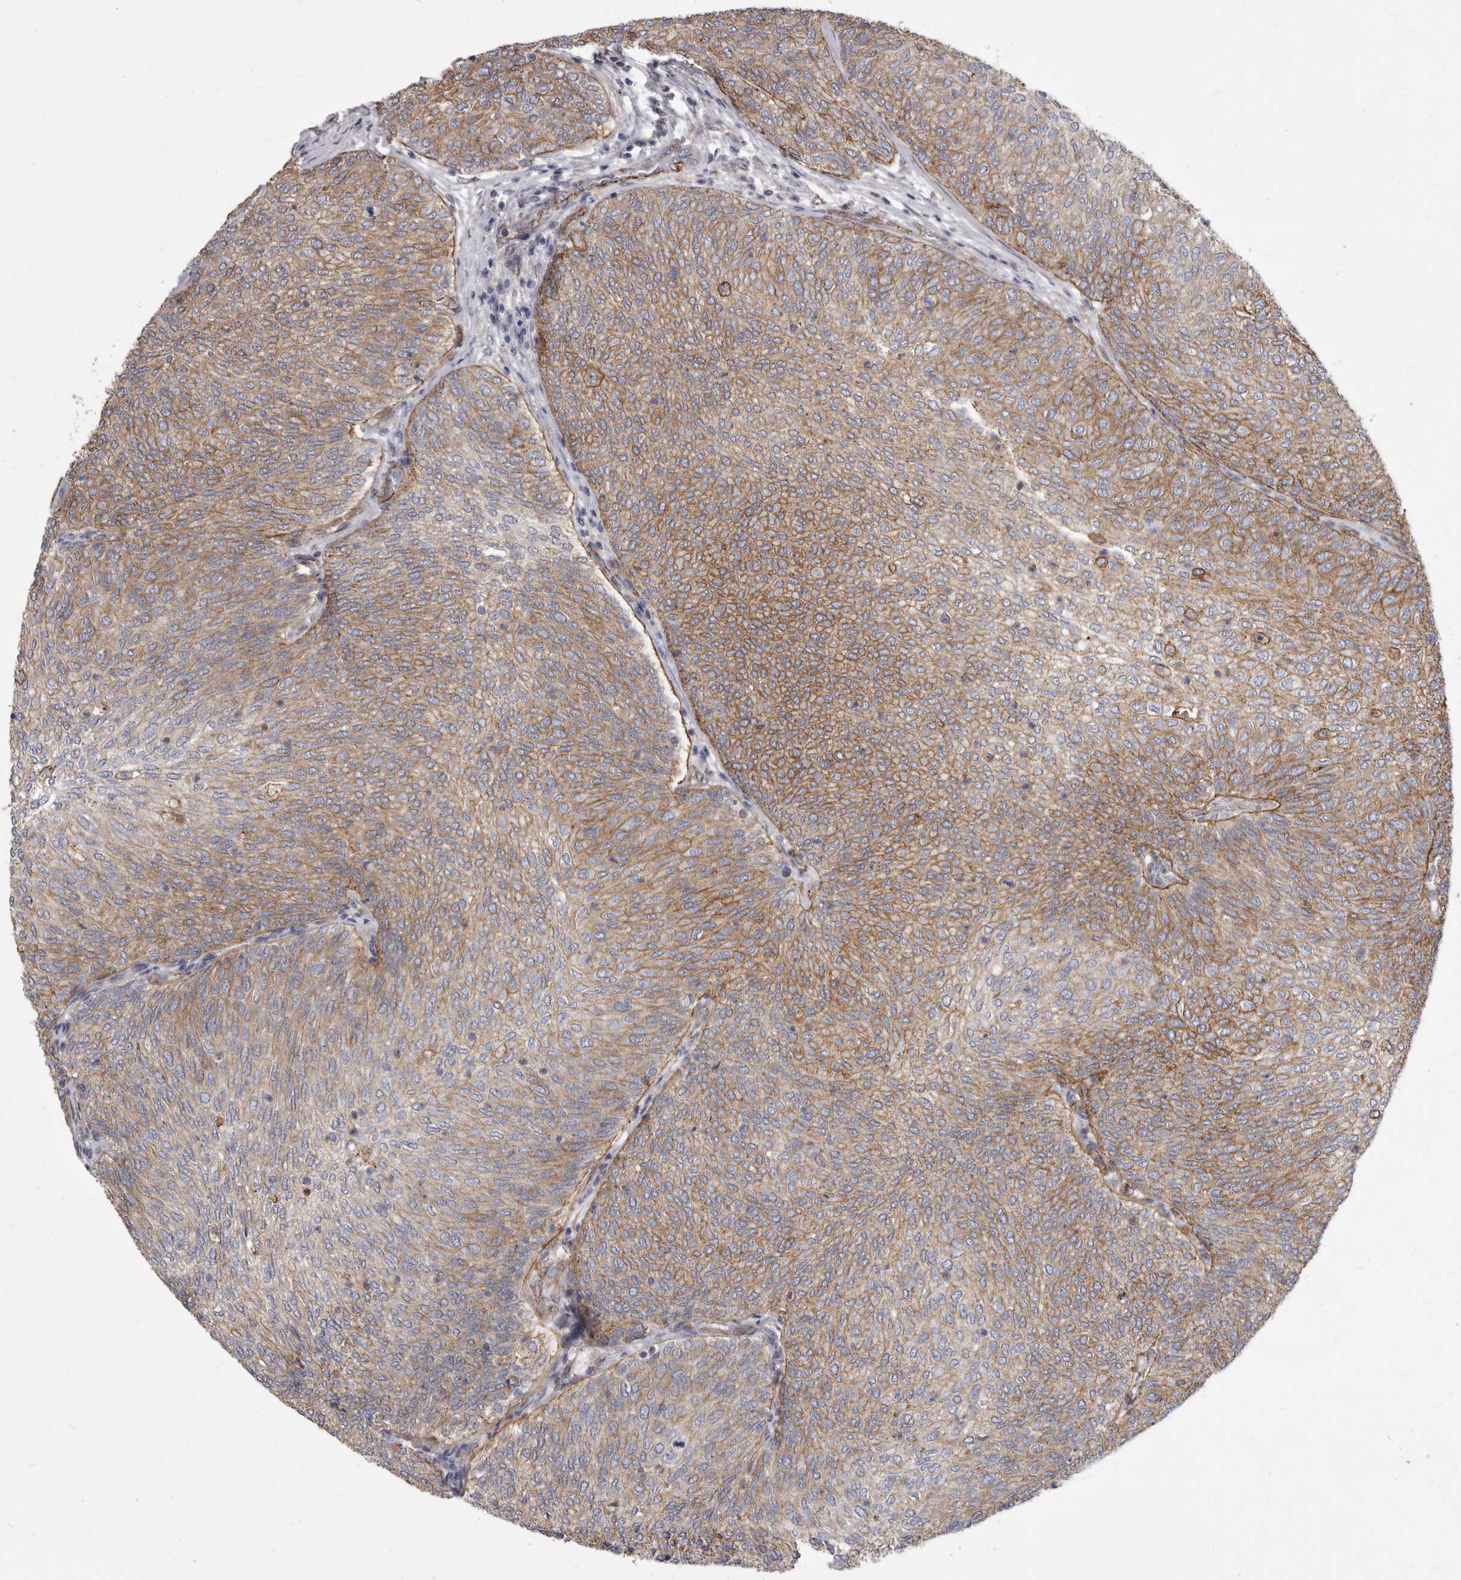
{"staining": {"intensity": "moderate", "quantity": ">75%", "location": "cytoplasmic/membranous"}, "tissue": "urothelial cancer", "cell_type": "Tumor cells", "image_type": "cancer", "snomed": [{"axis": "morphology", "description": "Urothelial carcinoma, Low grade"}, {"axis": "topography", "description": "Urinary bladder"}], "caption": "Immunohistochemical staining of urothelial carcinoma (low-grade) demonstrates medium levels of moderate cytoplasmic/membranous expression in approximately >75% of tumor cells.", "gene": "P2RX6", "patient": {"sex": "female", "age": 79}}